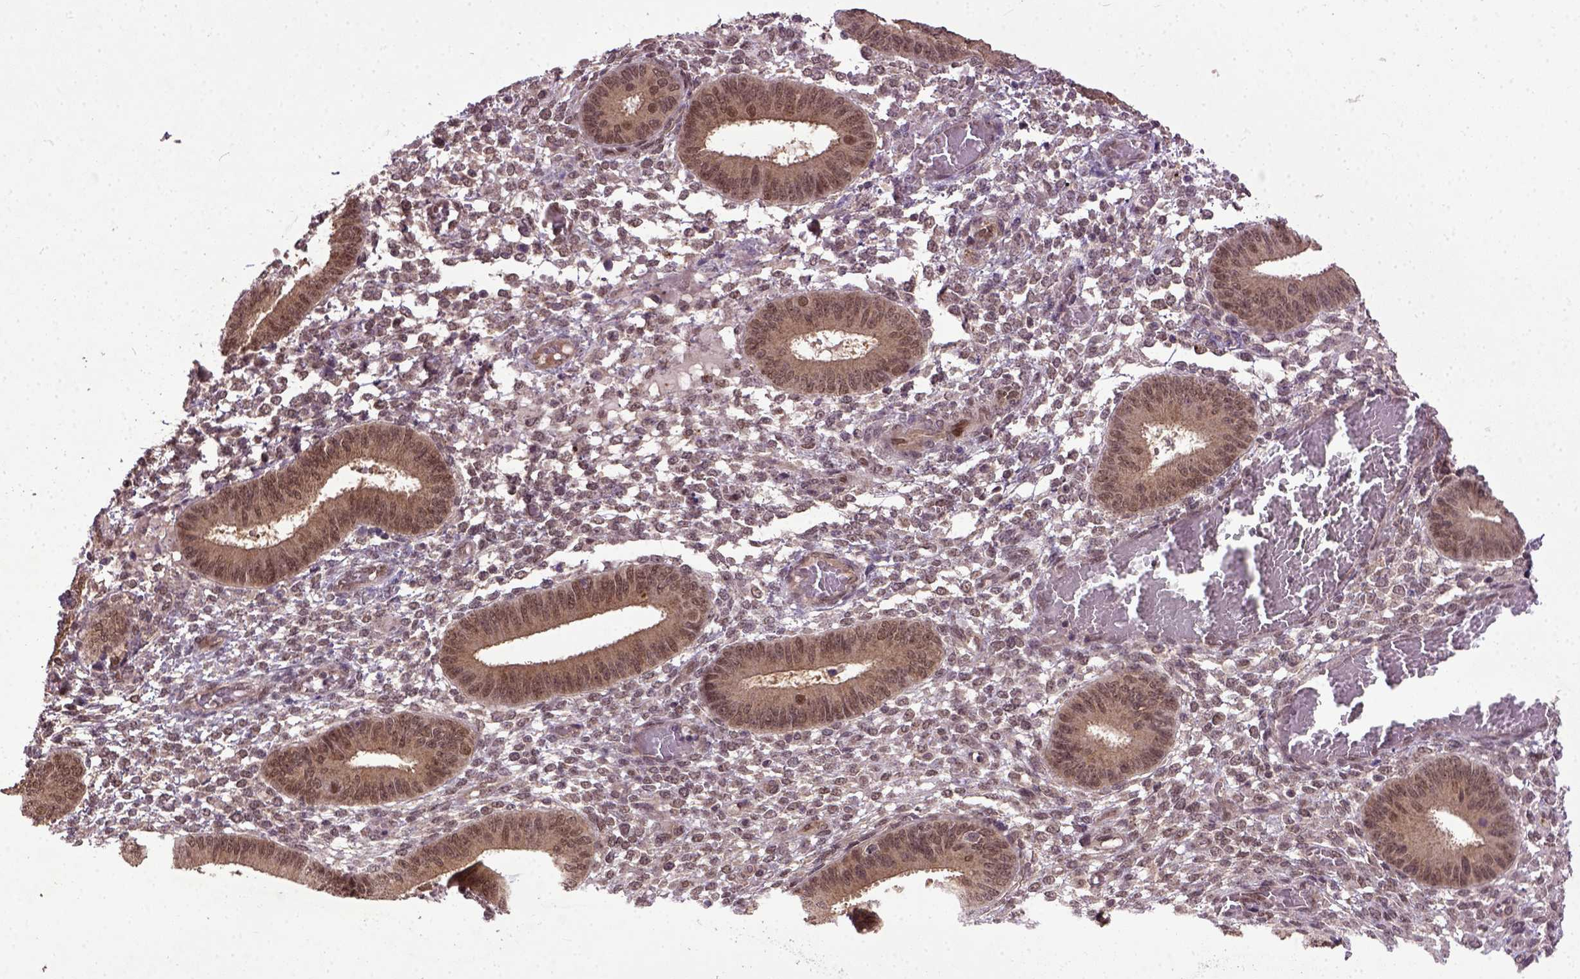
{"staining": {"intensity": "moderate", "quantity": "<25%", "location": "nuclear"}, "tissue": "endometrium", "cell_type": "Cells in endometrial stroma", "image_type": "normal", "snomed": [{"axis": "morphology", "description": "Normal tissue, NOS"}, {"axis": "topography", "description": "Endometrium"}], "caption": "Endometrium stained with DAB (3,3'-diaminobenzidine) IHC reveals low levels of moderate nuclear positivity in about <25% of cells in endometrial stroma. Nuclei are stained in blue.", "gene": "UBA3", "patient": {"sex": "female", "age": 42}}